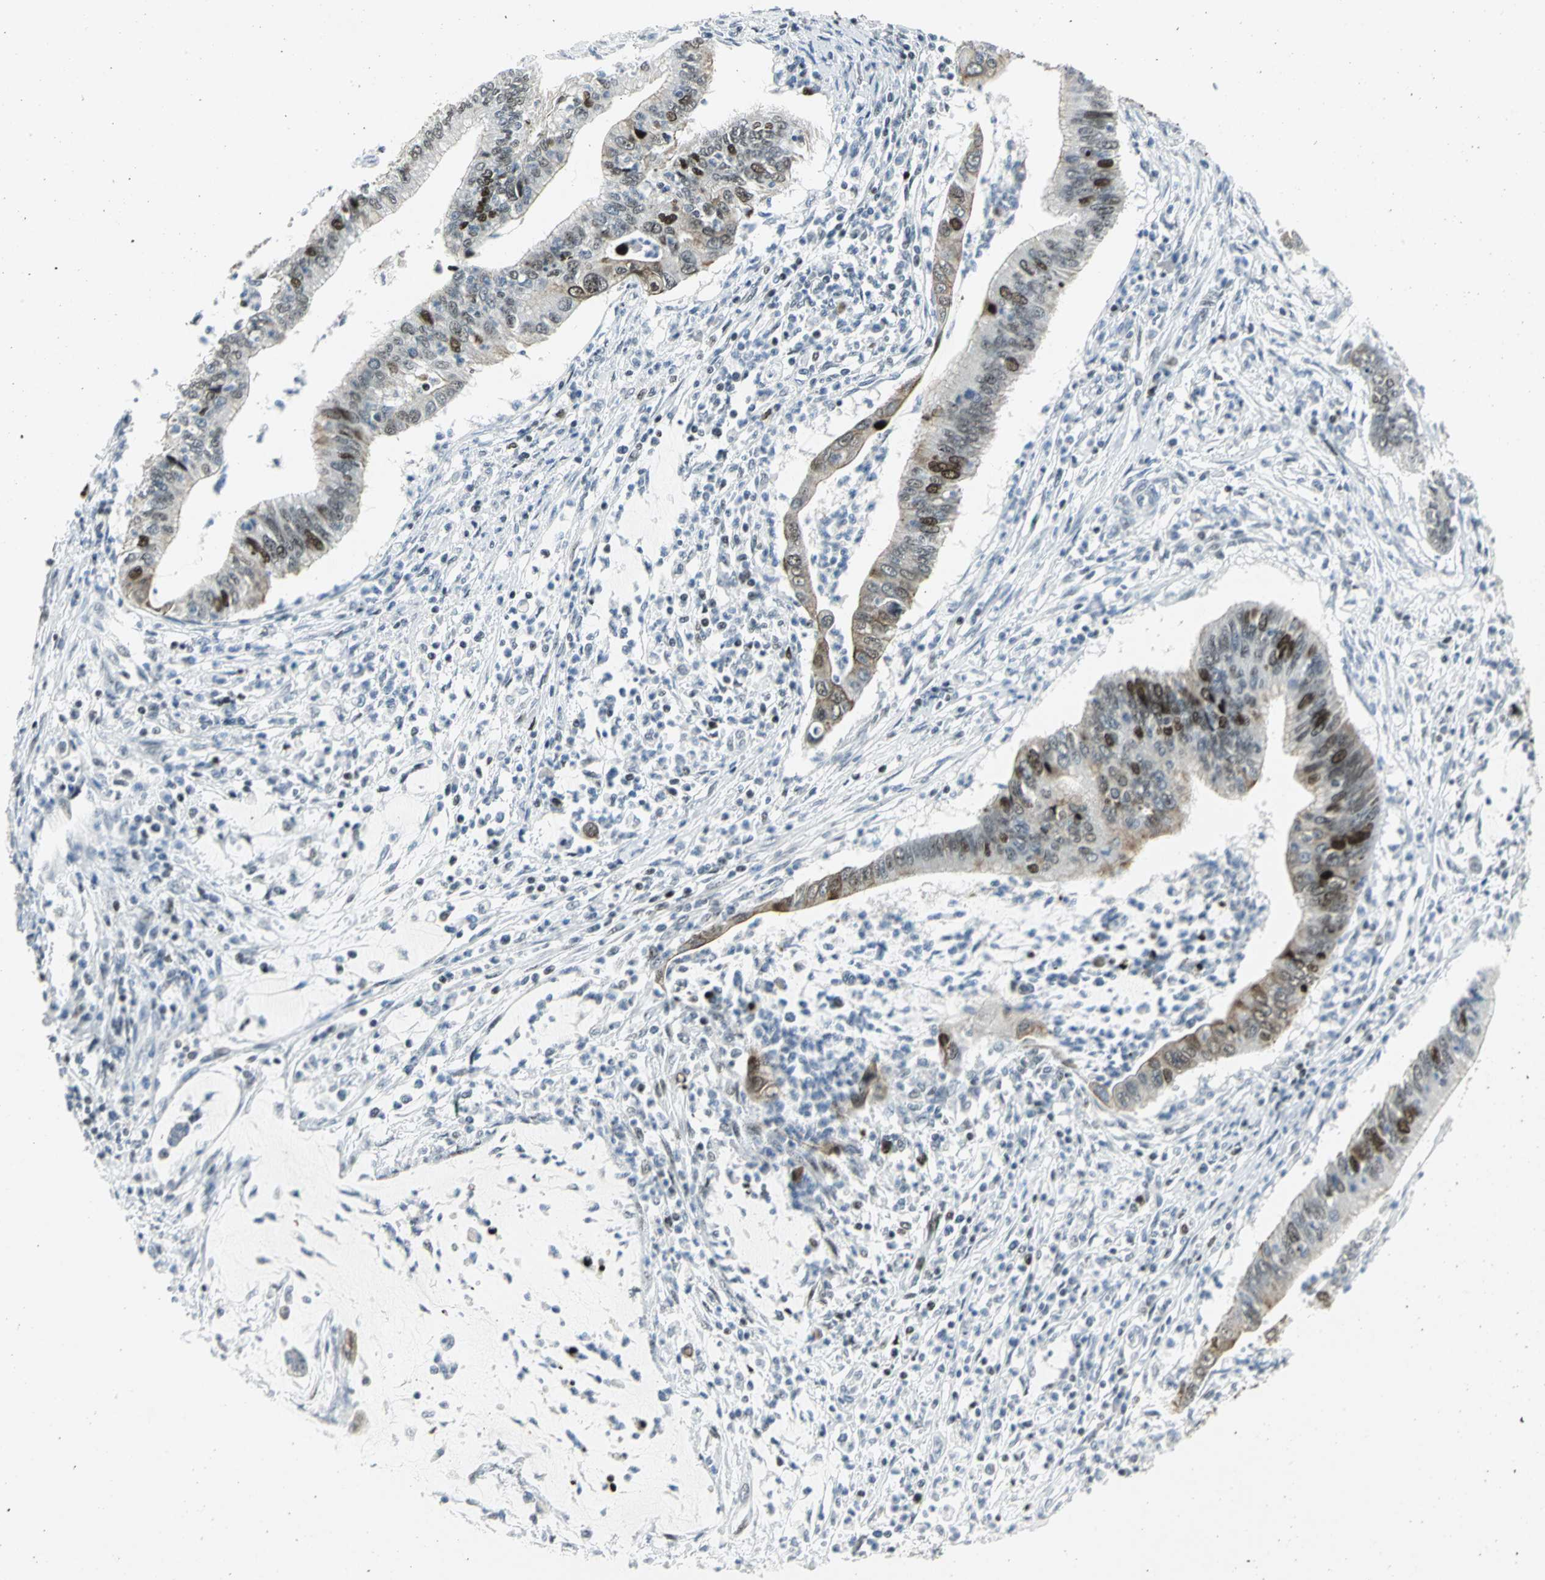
{"staining": {"intensity": "moderate", "quantity": "<25%", "location": "nuclear"}, "tissue": "cervical cancer", "cell_type": "Tumor cells", "image_type": "cancer", "snomed": [{"axis": "morphology", "description": "Adenocarcinoma, NOS"}, {"axis": "topography", "description": "Cervix"}], "caption": "Brown immunohistochemical staining in cervical cancer demonstrates moderate nuclear expression in approximately <25% of tumor cells.", "gene": "RPA1", "patient": {"sex": "female", "age": 36}}